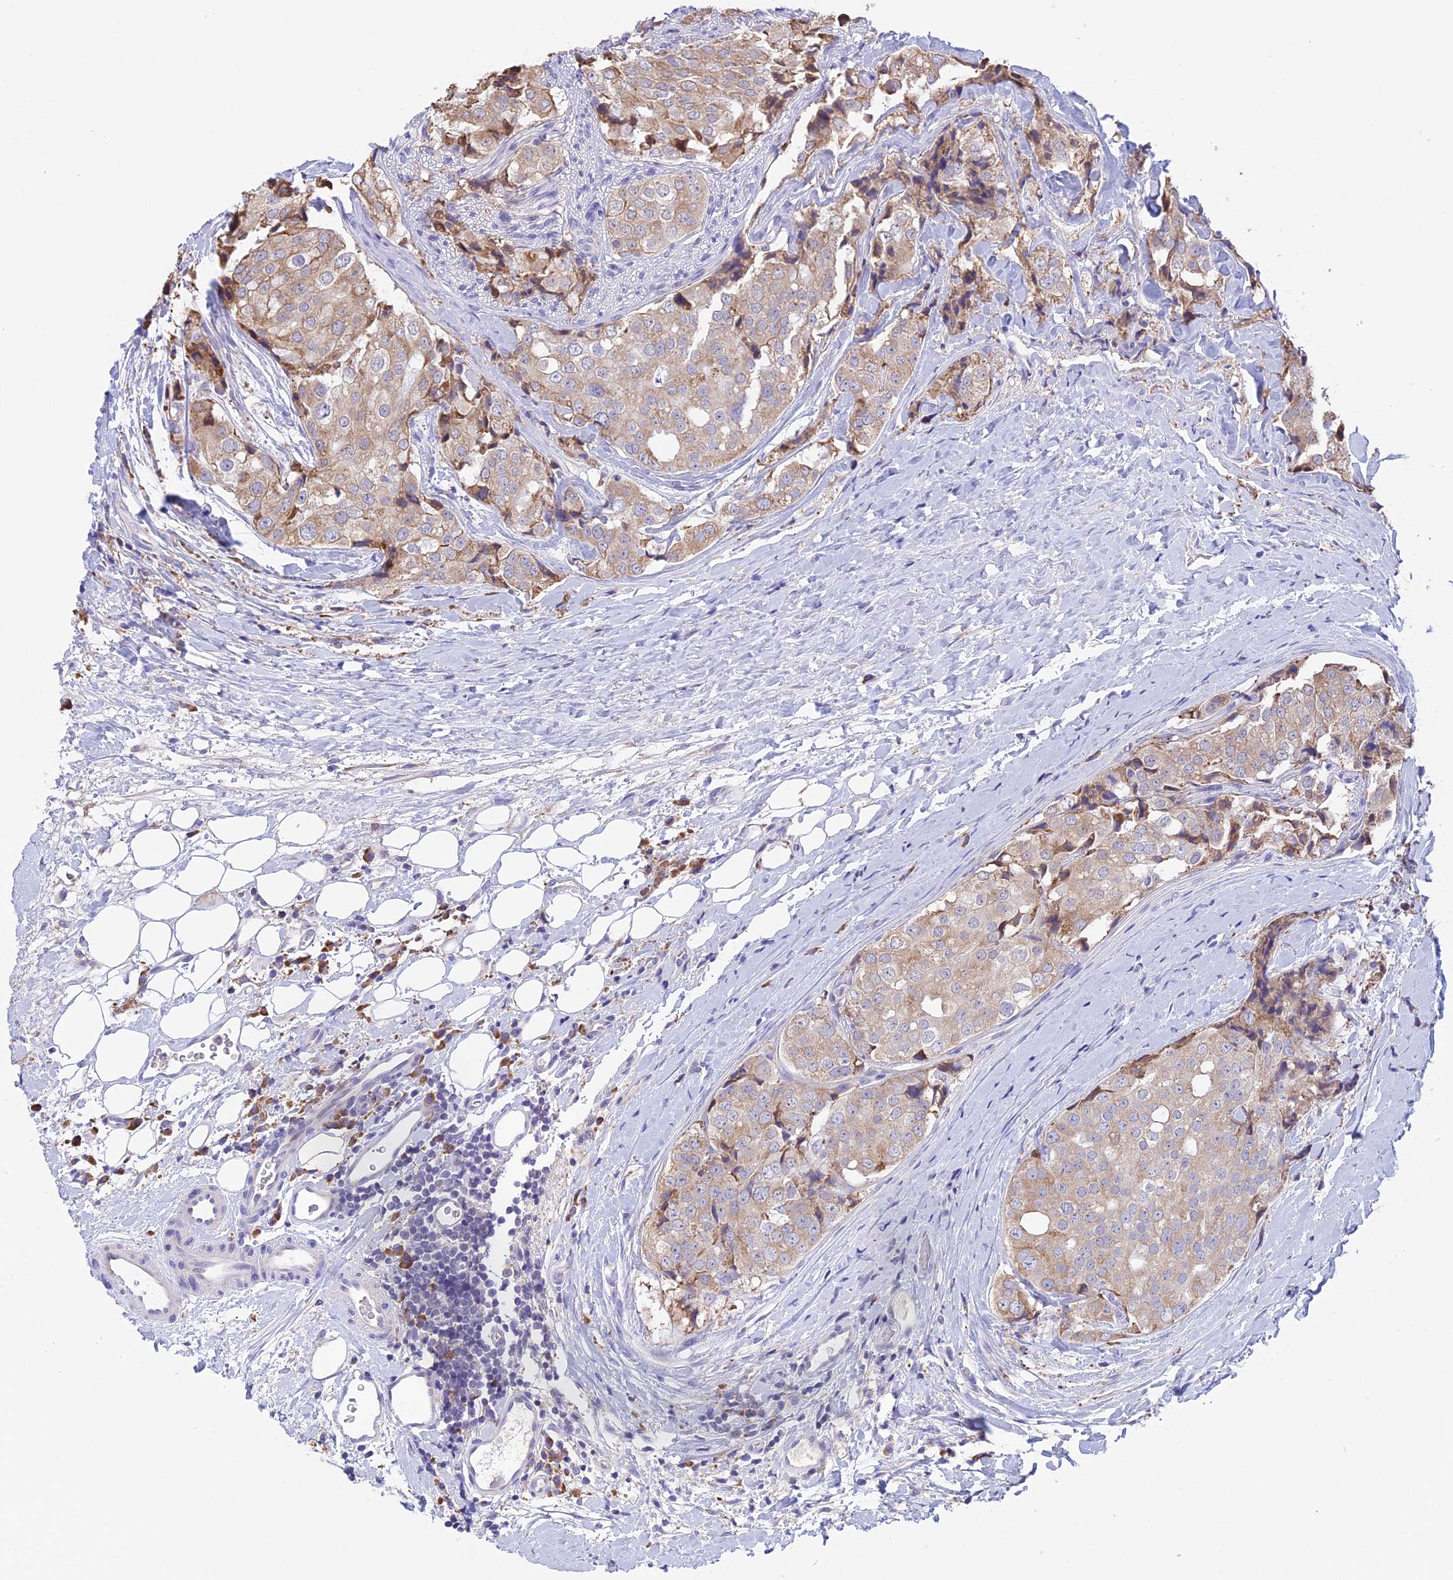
{"staining": {"intensity": "weak", "quantity": "25%-75%", "location": "cytoplasmic/membranous"}, "tissue": "prostate cancer", "cell_type": "Tumor cells", "image_type": "cancer", "snomed": [{"axis": "morphology", "description": "Adenocarcinoma, High grade"}, {"axis": "topography", "description": "Prostate"}], "caption": "A brown stain shows weak cytoplasmic/membranous expression of a protein in human prostate cancer tumor cells.", "gene": "DMRTA2", "patient": {"sex": "male", "age": 49}}